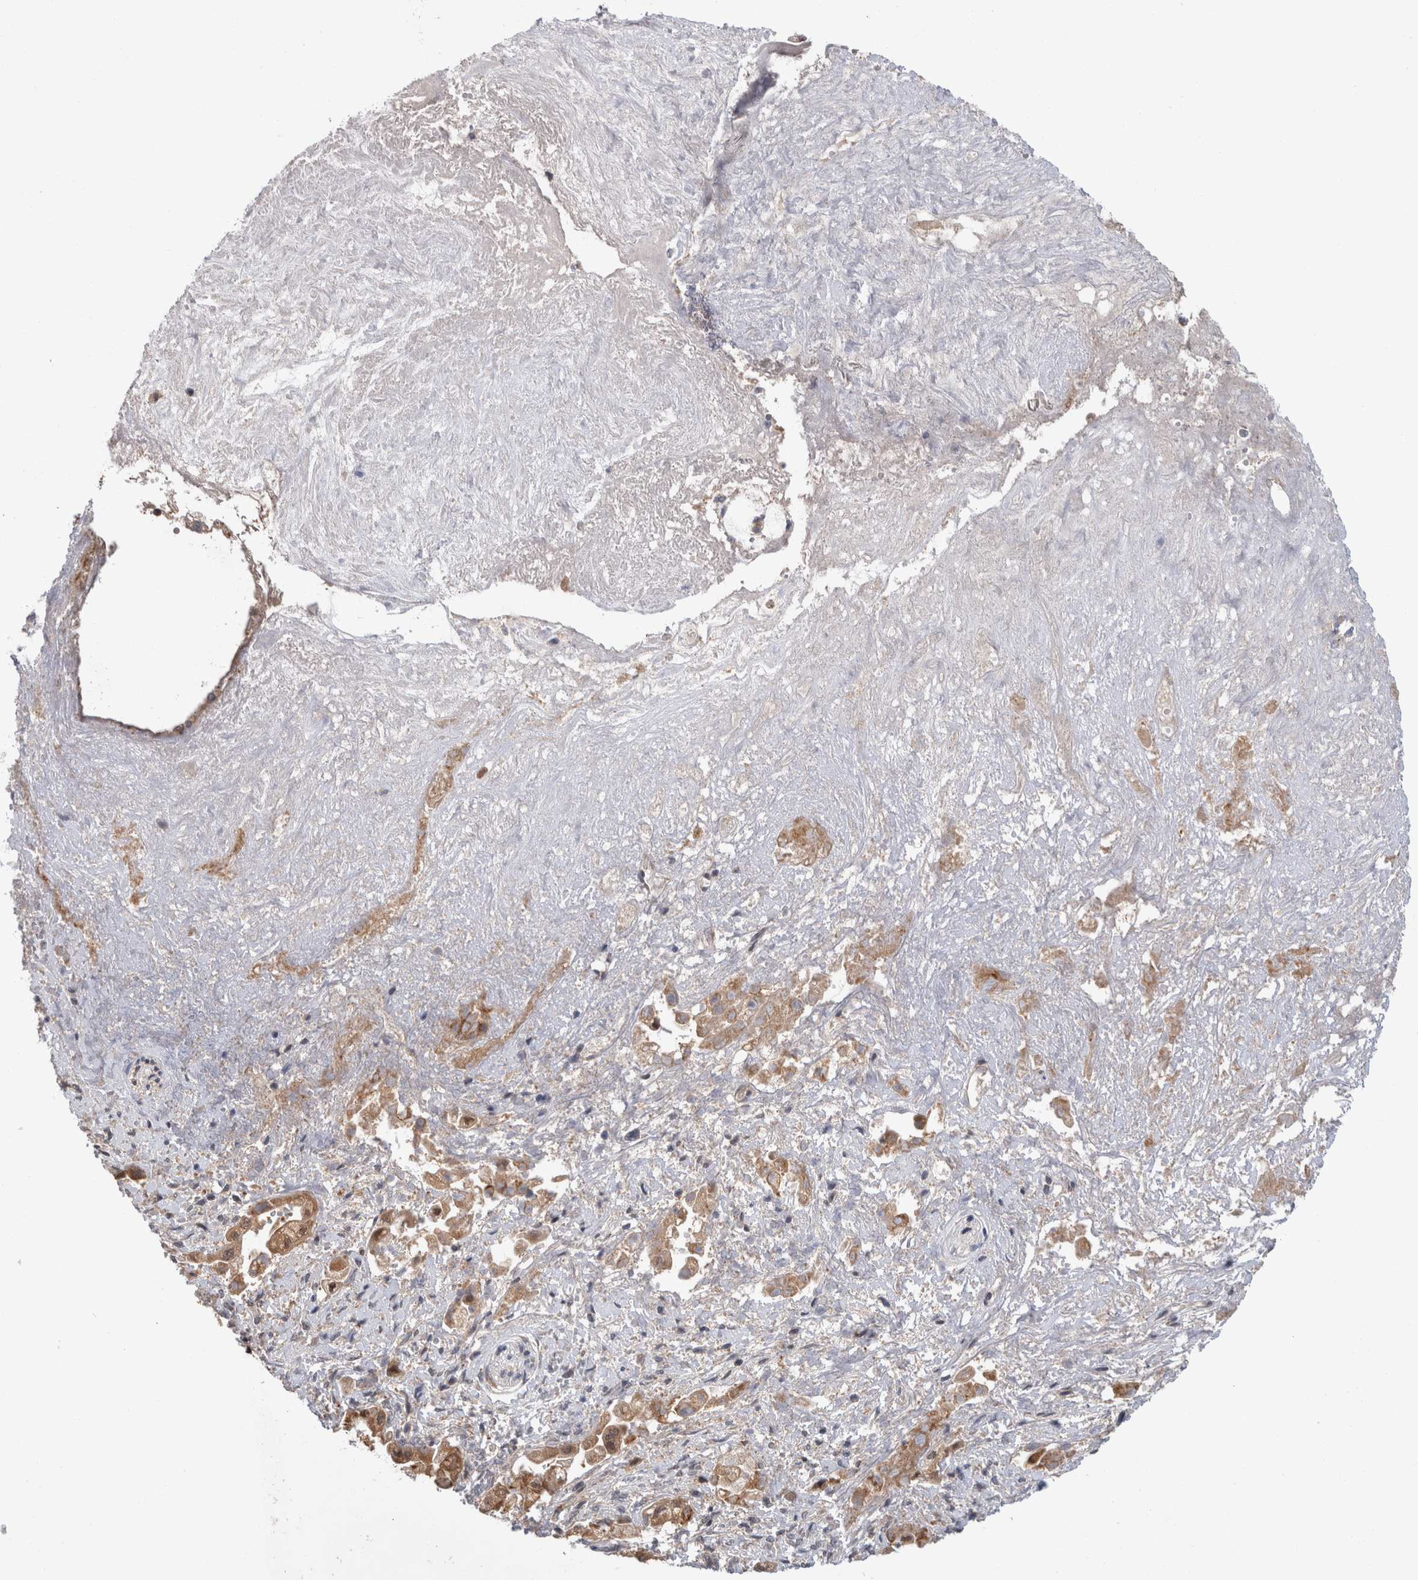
{"staining": {"intensity": "moderate", "quantity": ">75%", "location": "cytoplasmic/membranous"}, "tissue": "pancreatic cancer", "cell_type": "Tumor cells", "image_type": "cancer", "snomed": [{"axis": "morphology", "description": "Adenocarcinoma, NOS"}, {"axis": "topography", "description": "Pancreas"}], "caption": "A photomicrograph of human pancreatic cancer stained for a protein displays moderate cytoplasmic/membranous brown staining in tumor cells. (IHC, brightfield microscopy, high magnification).", "gene": "MRPL37", "patient": {"sex": "male", "age": 58}}